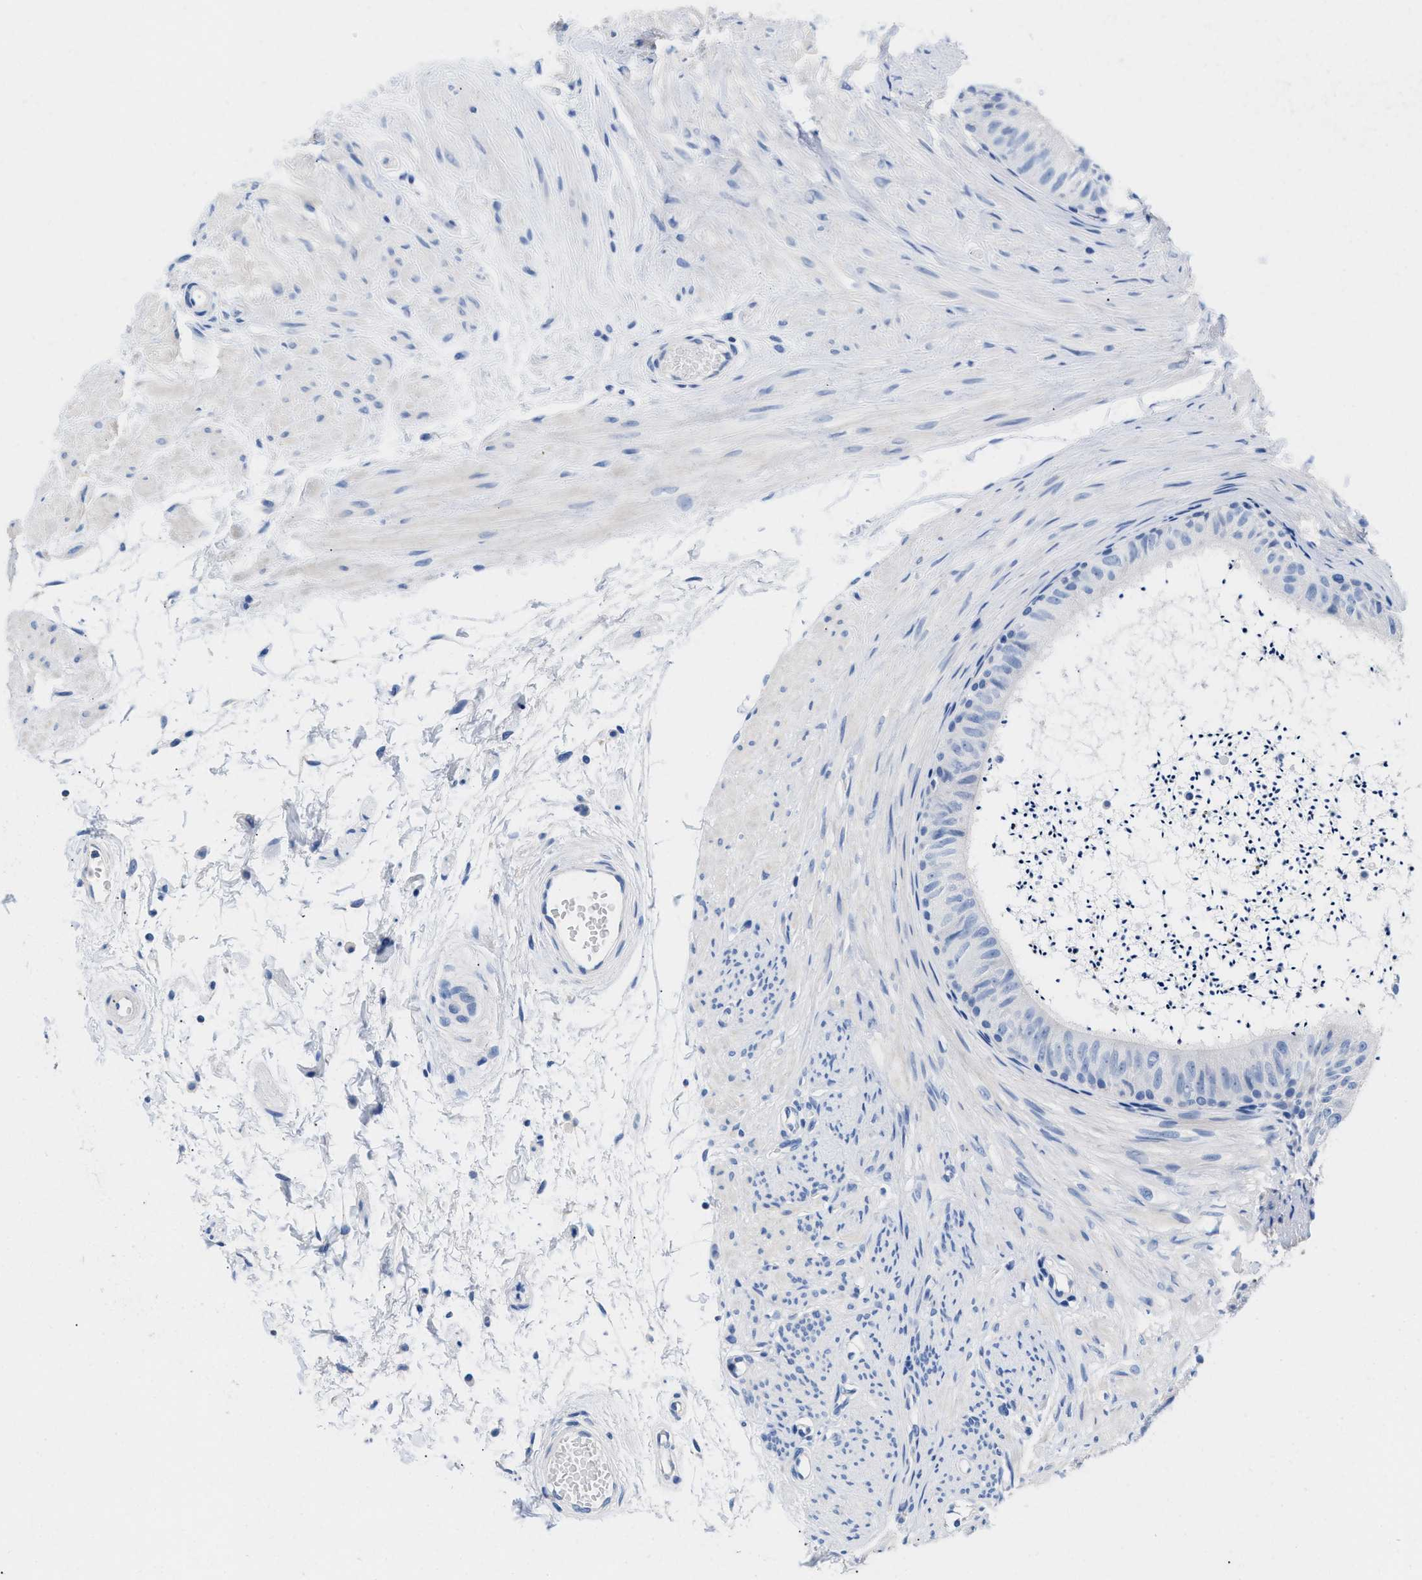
{"staining": {"intensity": "moderate", "quantity": "<25%", "location": "cytoplasmic/membranous"}, "tissue": "epididymis", "cell_type": "Glandular cells", "image_type": "normal", "snomed": [{"axis": "morphology", "description": "Normal tissue, NOS"}, {"axis": "topography", "description": "Epididymis"}], "caption": "Immunohistochemistry (DAB (3,3'-diaminobenzidine)) staining of unremarkable human epididymis shows moderate cytoplasmic/membranous protein positivity in approximately <25% of glandular cells. The staining was performed using DAB (3,3'-diaminobenzidine) to visualize the protein expression in brown, while the nuclei were stained in blue with hematoxylin (Magnification: 20x).", "gene": "SLFN13", "patient": {"sex": "male", "age": 56}}